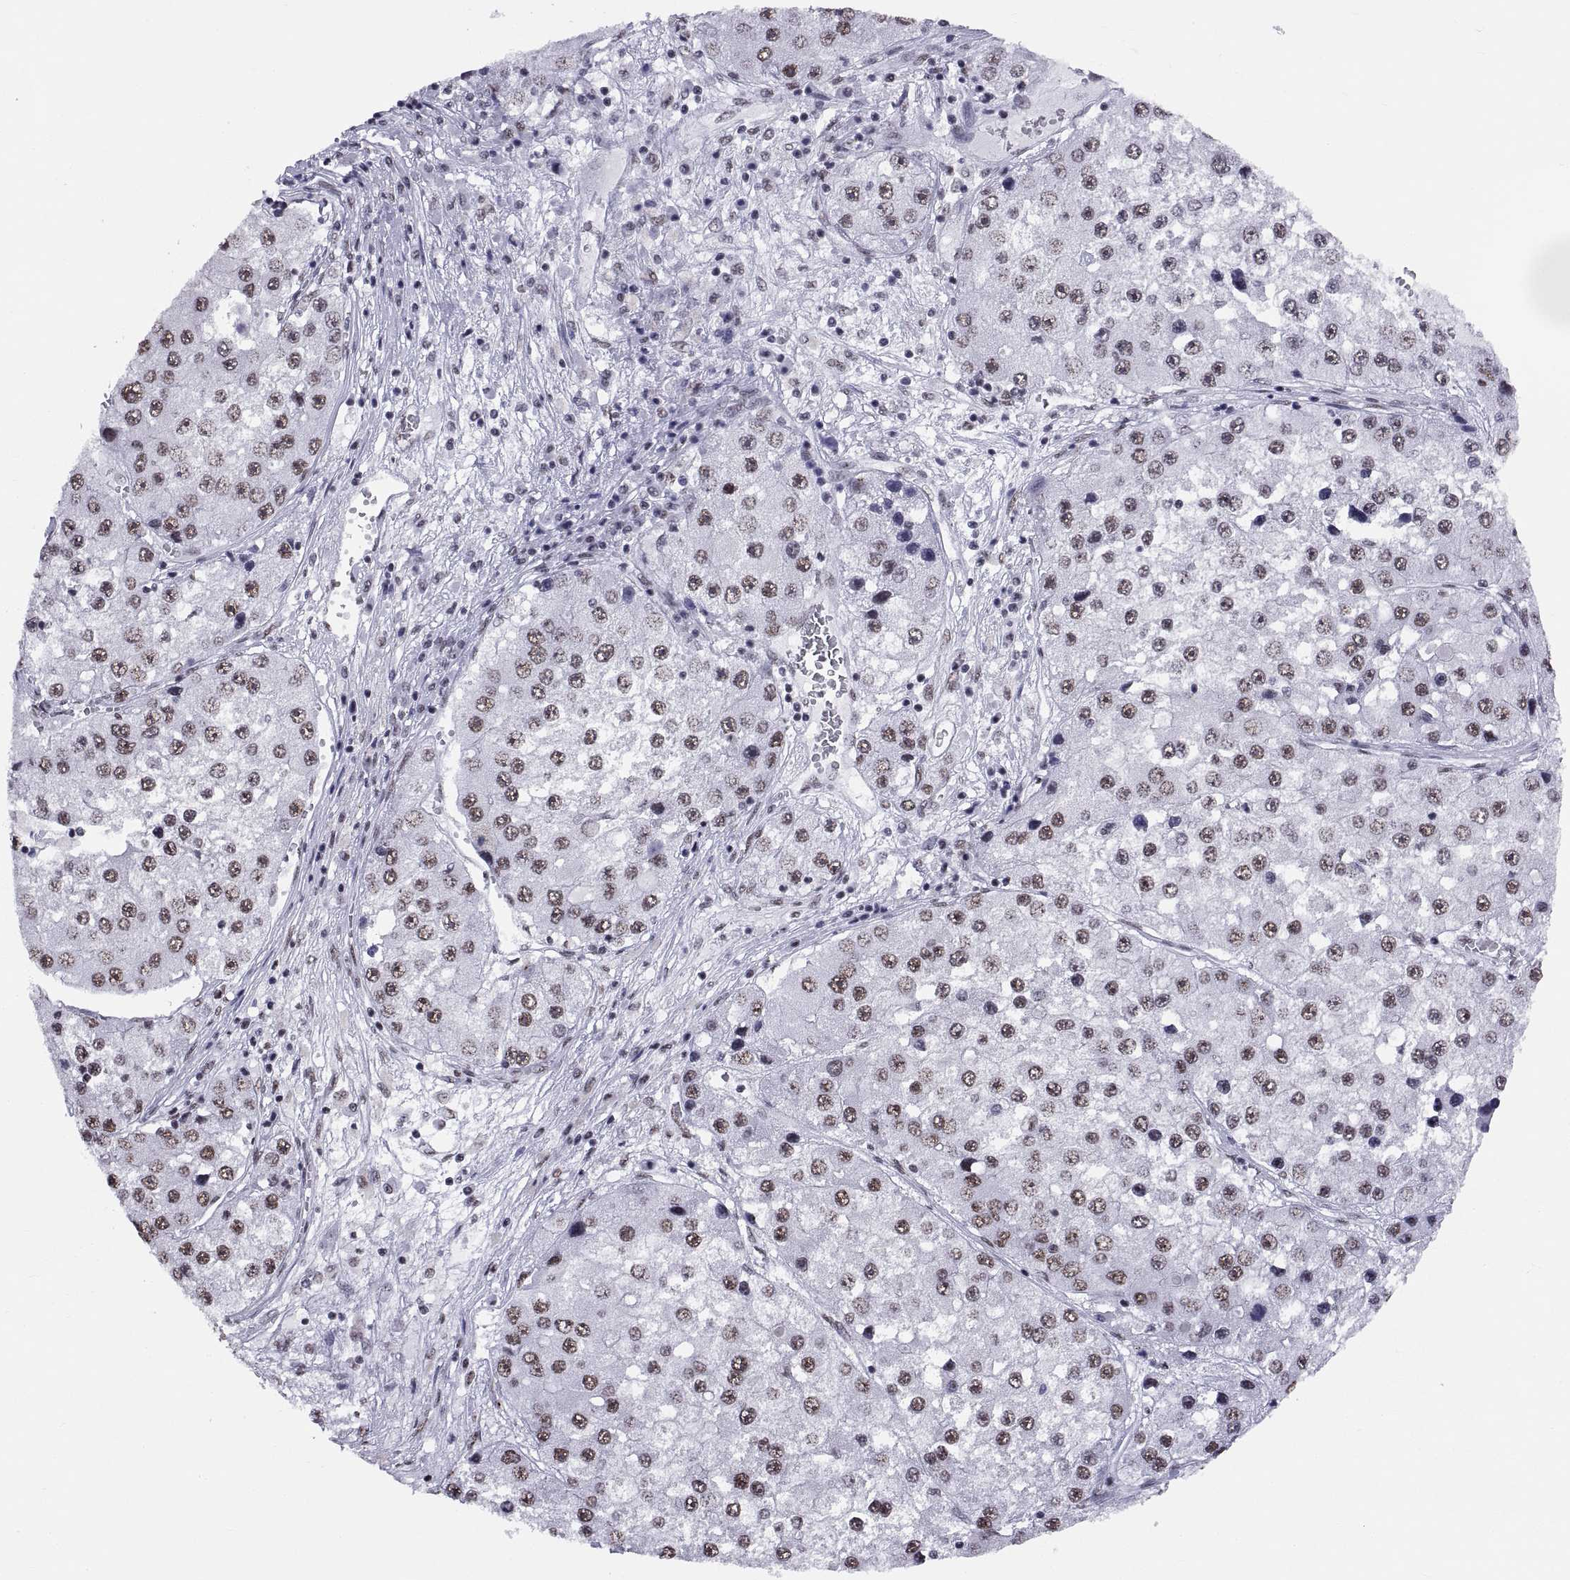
{"staining": {"intensity": "strong", "quantity": ">75%", "location": "nuclear"}, "tissue": "liver cancer", "cell_type": "Tumor cells", "image_type": "cancer", "snomed": [{"axis": "morphology", "description": "Carcinoma, Hepatocellular, NOS"}, {"axis": "topography", "description": "Liver"}], "caption": "The immunohistochemical stain labels strong nuclear expression in tumor cells of liver cancer tissue.", "gene": "NEUROD6", "patient": {"sex": "female", "age": 73}}